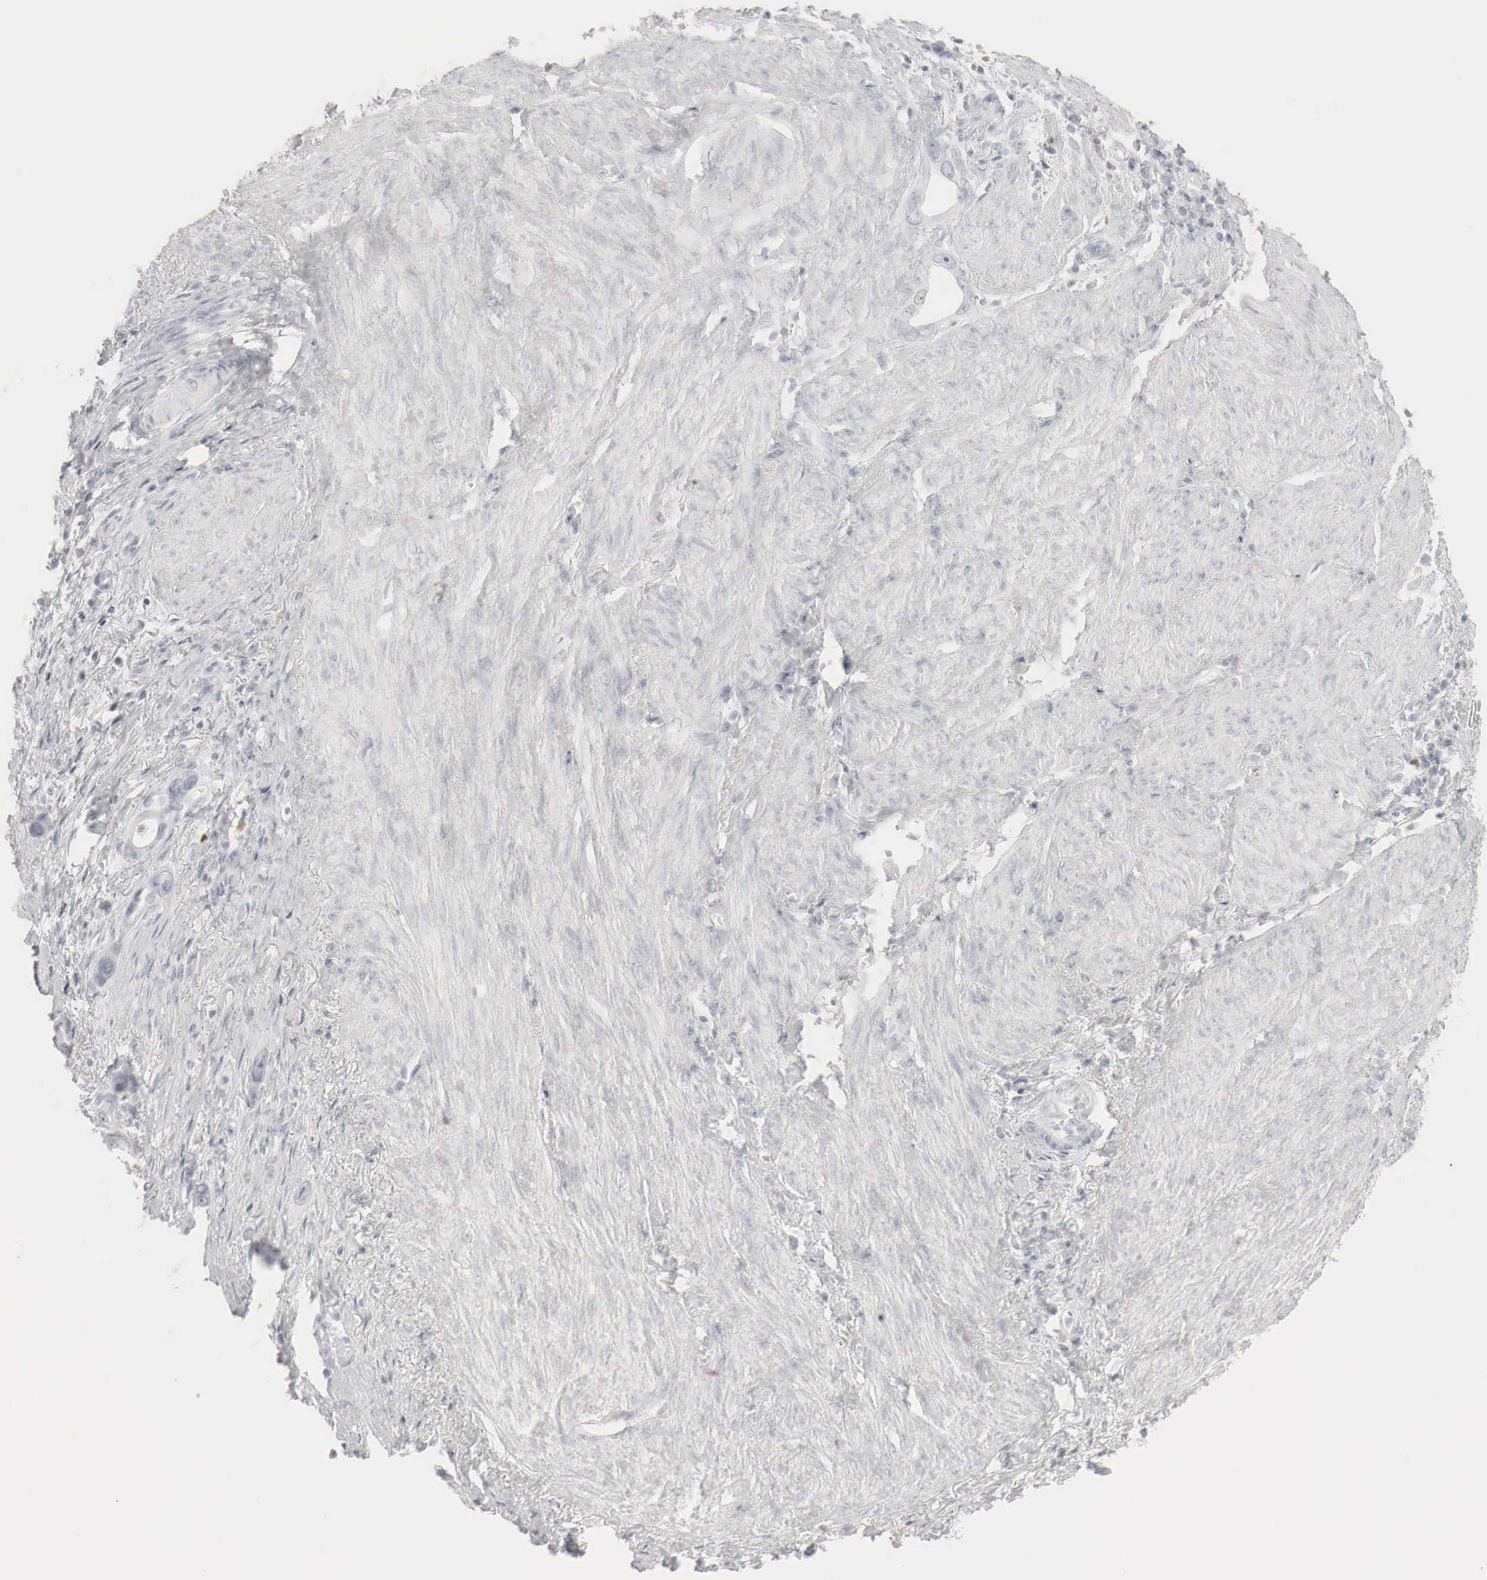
{"staining": {"intensity": "negative", "quantity": "none", "location": "none"}, "tissue": "stomach cancer", "cell_type": "Tumor cells", "image_type": "cancer", "snomed": [{"axis": "morphology", "description": "Adenocarcinoma, NOS"}, {"axis": "topography", "description": "Stomach"}], "caption": "A micrograph of stomach cancer (adenocarcinoma) stained for a protein displays no brown staining in tumor cells.", "gene": "TP63", "patient": {"sex": "male", "age": 78}}